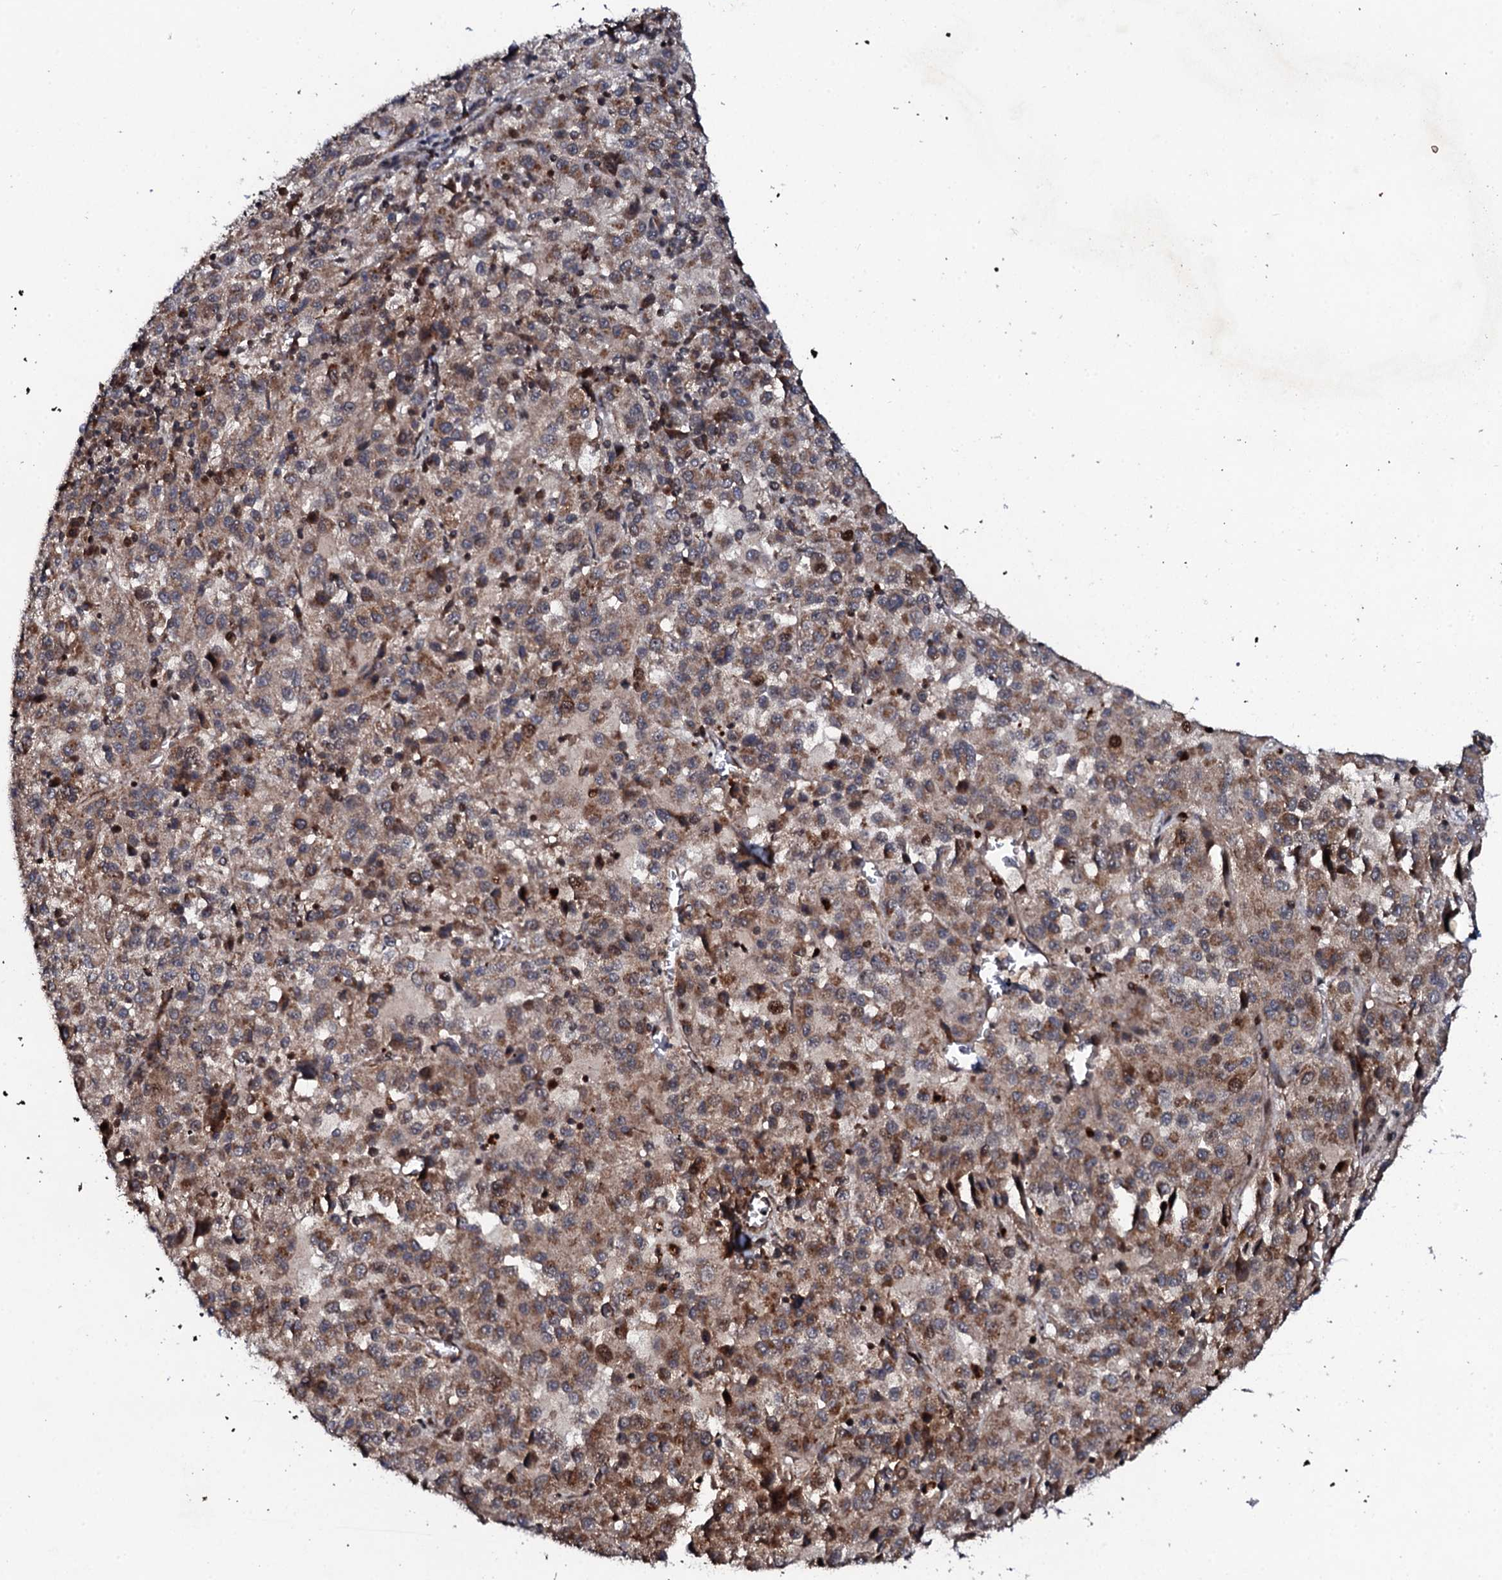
{"staining": {"intensity": "moderate", "quantity": "25%-75%", "location": "cytoplasmic/membranous"}, "tissue": "melanoma", "cell_type": "Tumor cells", "image_type": "cancer", "snomed": [{"axis": "morphology", "description": "Malignant melanoma, Metastatic site"}, {"axis": "topography", "description": "Lung"}], "caption": "Melanoma stained with a protein marker displays moderate staining in tumor cells.", "gene": "FAM111A", "patient": {"sex": "male", "age": 64}}